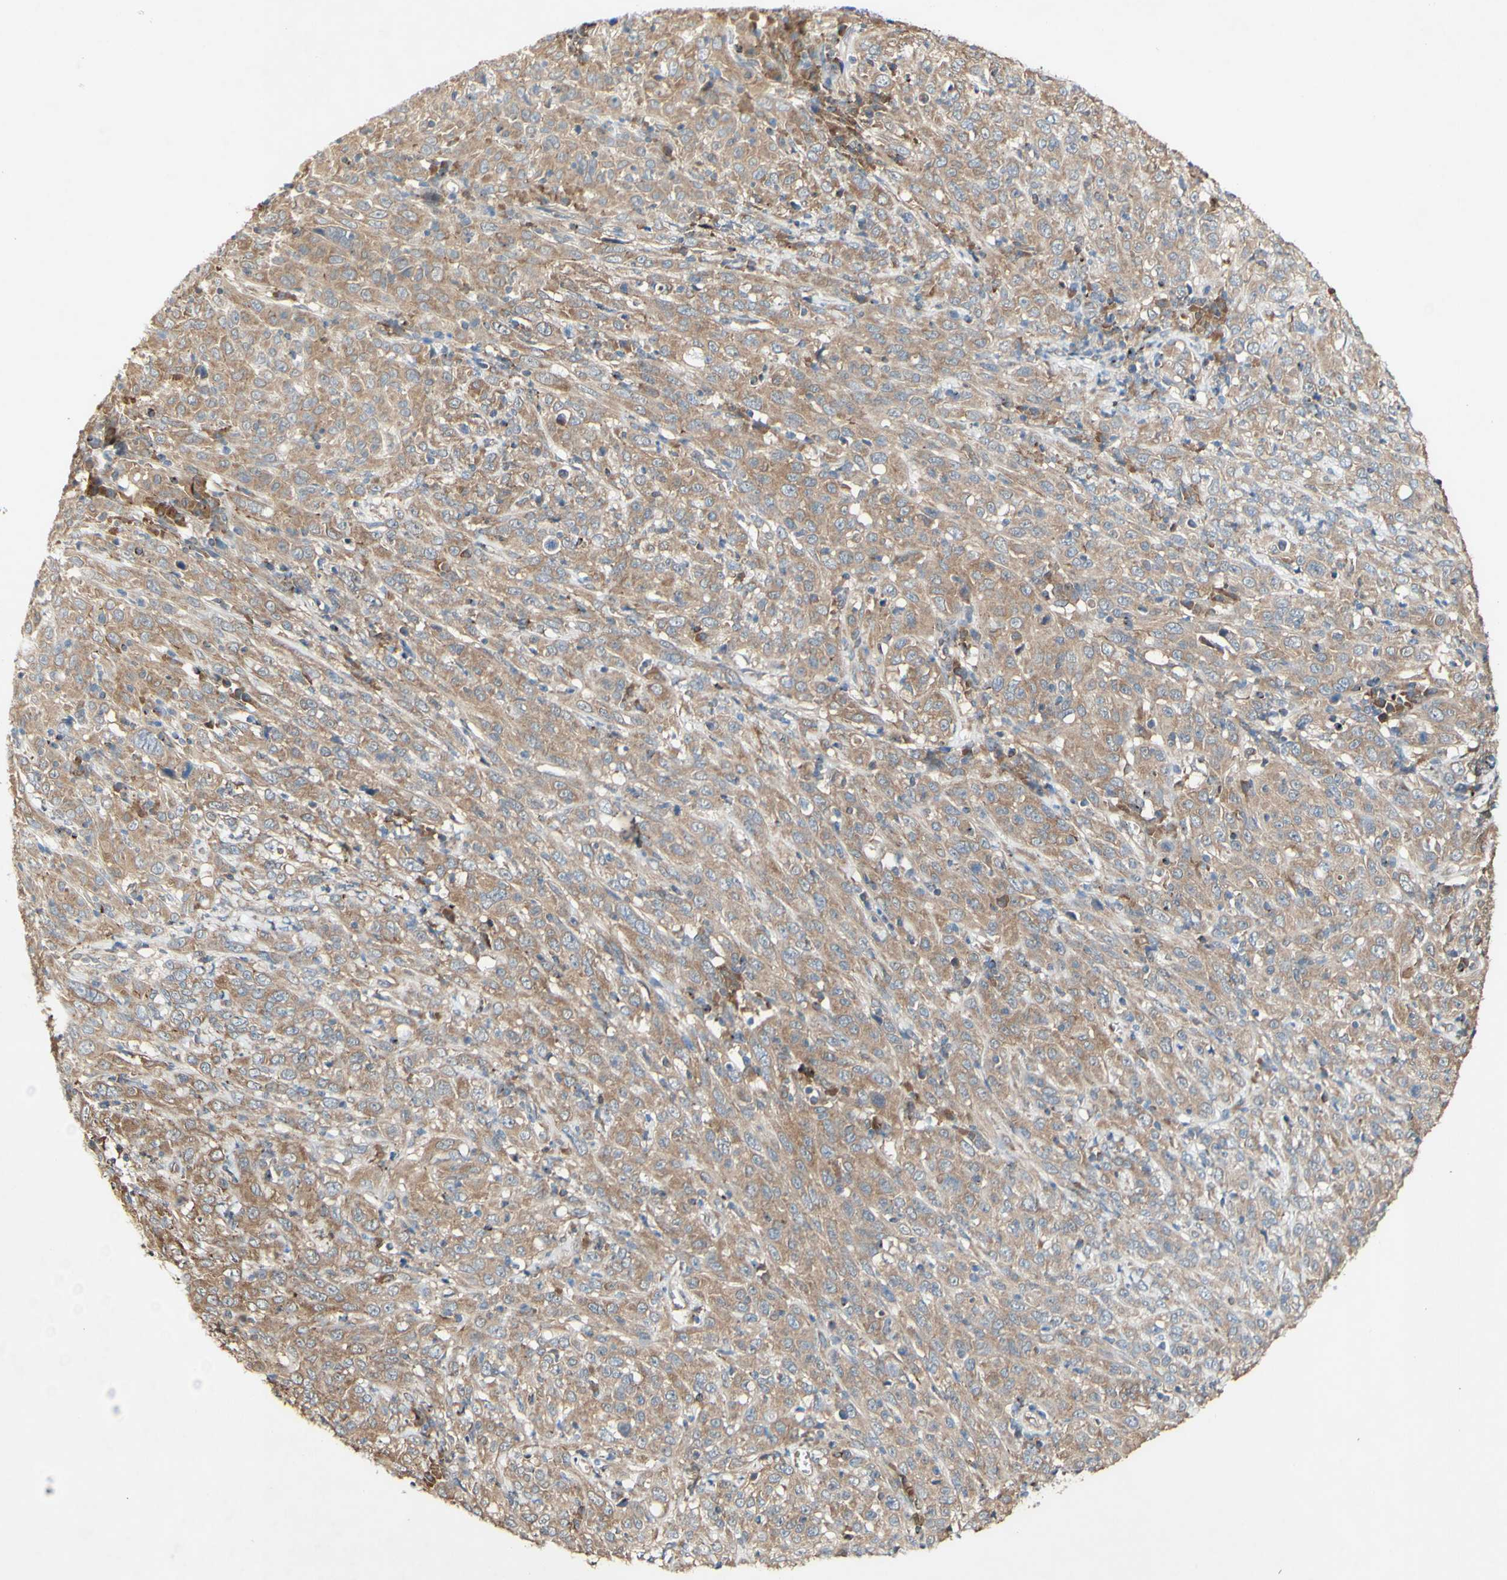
{"staining": {"intensity": "moderate", "quantity": ">75%", "location": "cytoplasmic/membranous"}, "tissue": "cervical cancer", "cell_type": "Tumor cells", "image_type": "cancer", "snomed": [{"axis": "morphology", "description": "Squamous cell carcinoma, NOS"}, {"axis": "topography", "description": "Cervix"}], "caption": "Moderate cytoplasmic/membranous positivity is identified in approximately >75% of tumor cells in squamous cell carcinoma (cervical).", "gene": "PDGFB", "patient": {"sex": "female", "age": 46}}